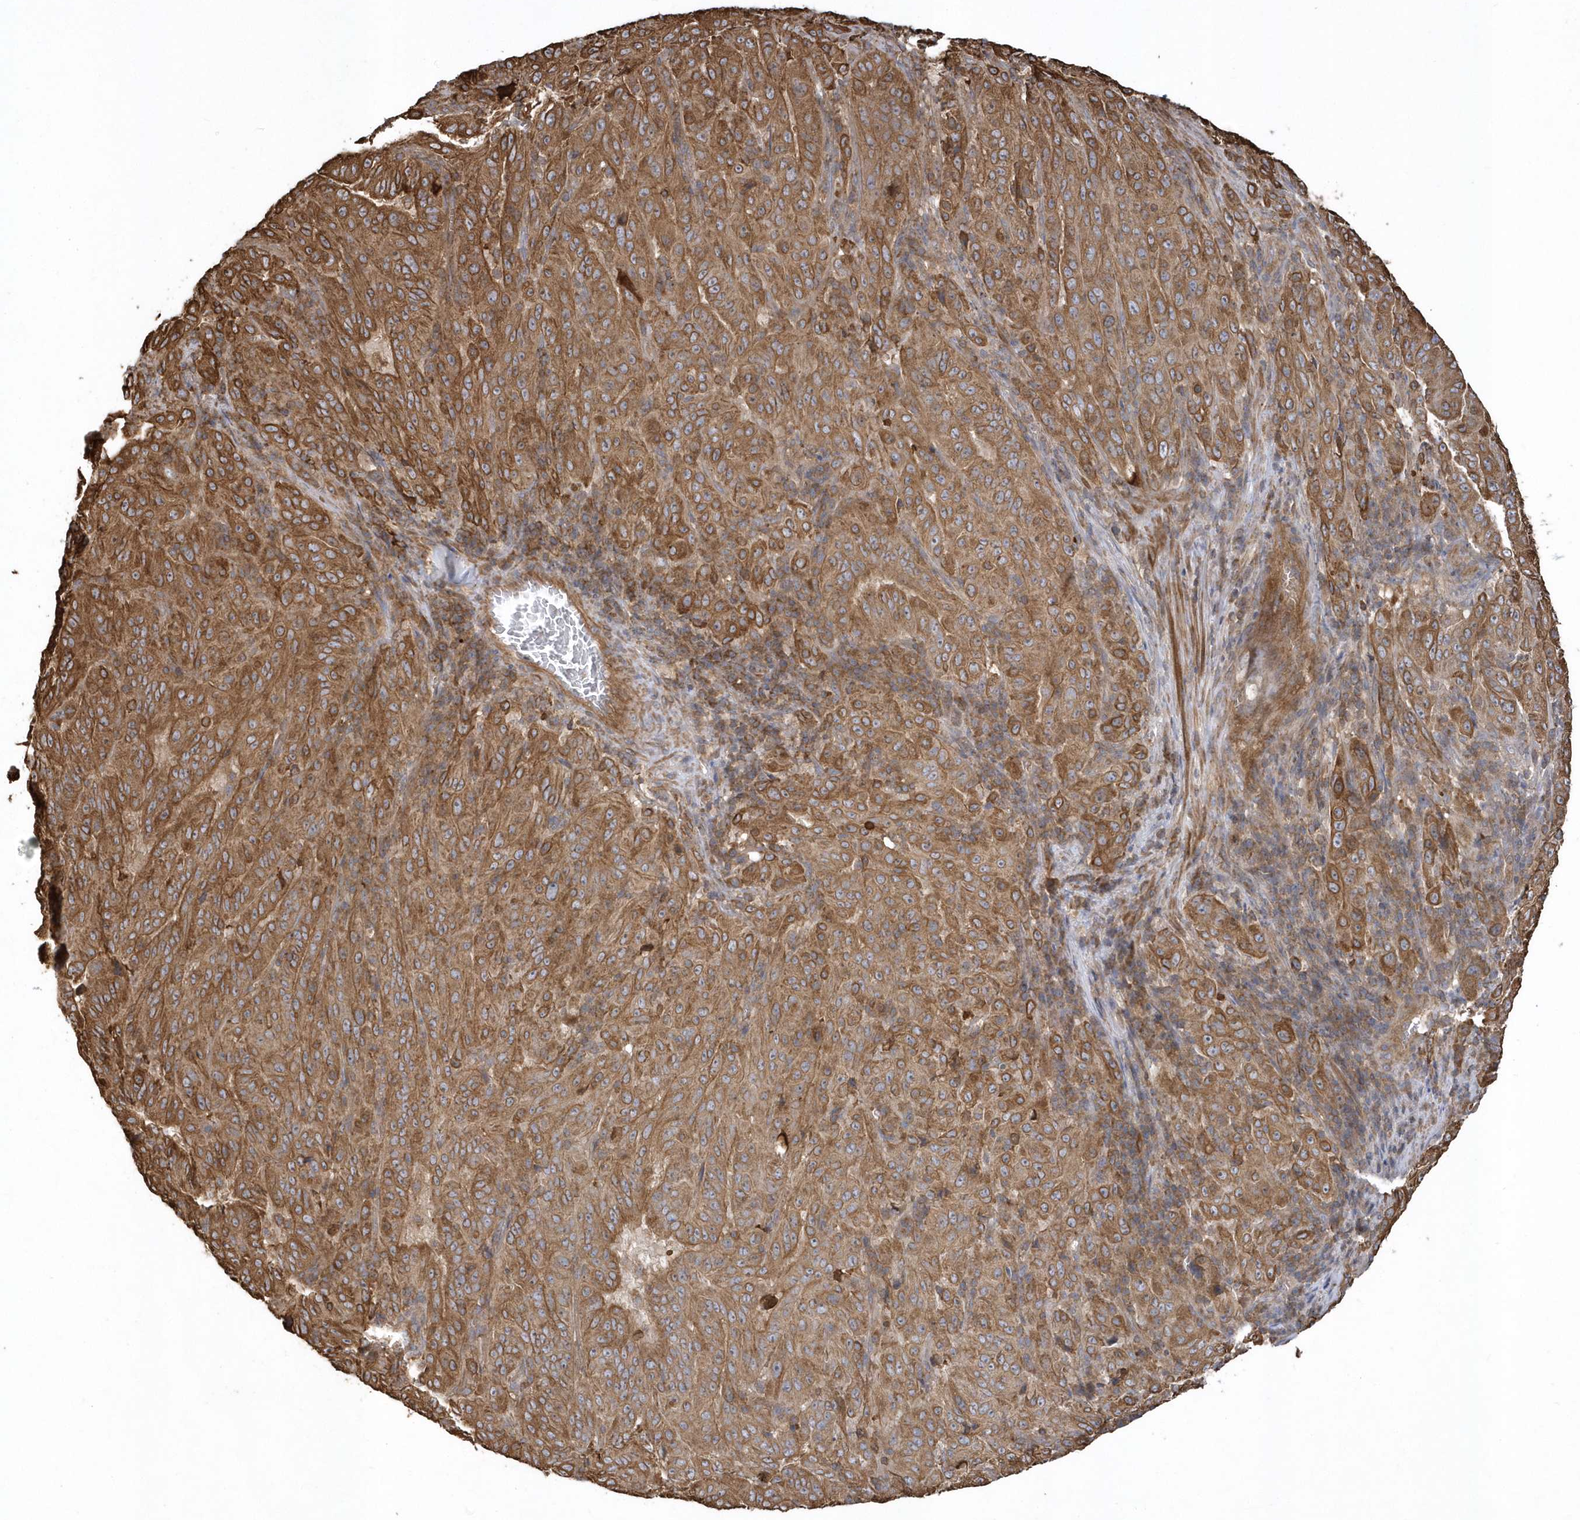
{"staining": {"intensity": "strong", "quantity": ">75%", "location": "cytoplasmic/membranous"}, "tissue": "pancreatic cancer", "cell_type": "Tumor cells", "image_type": "cancer", "snomed": [{"axis": "morphology", "description": "Adenocarcinoma, NOS"}, {"axis": "topography", "description": "Pancreas"}], "caption": "An image of pancreatic adenocarcinoma stained for a protein demonstrates strong cytoplasmic/membranous brown staining in tumor cells.", "gene": "SENP8", "patient": {"sex": "male", "age": 63}}